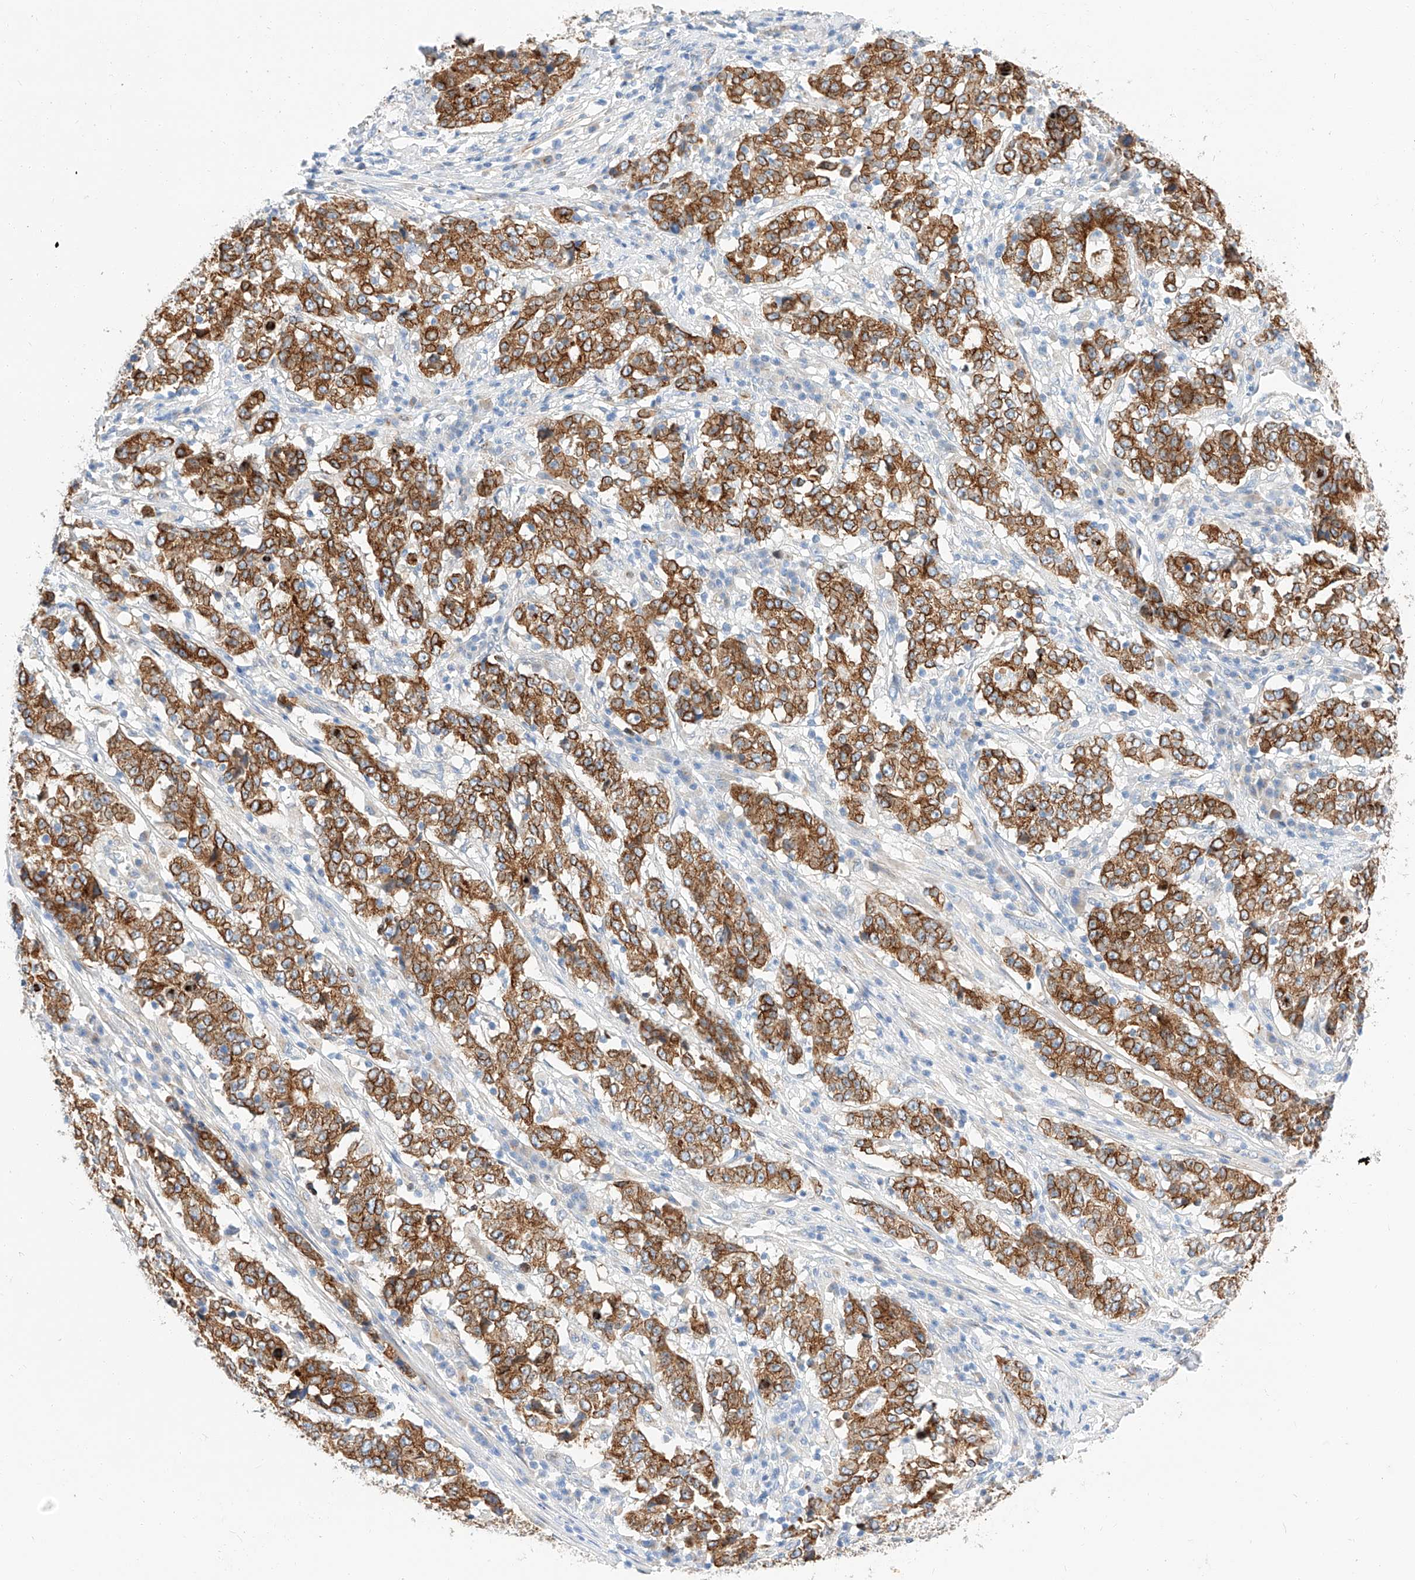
{"staining": {"intensity": "strong", "quantity": ">75%", "location": "cytoplasmic/membranous"}, "tissue": "stomach cancer", "cell_type": "Tumor cells", "image_type": "cancer", "snomed": [{"axis": "morphology", "description": "Adenocarcinoma, NOS"}, {"axis": "topography", "description": "Stomach"}], "caption": "This is a photomicrograph of immunohistochemistry staining of stomach cancer, which shows strong expression in the cytoplasmic/membranous of tumor cells.", "gene": "MAP7", "patient": {"sex": "male", "age": 59}}